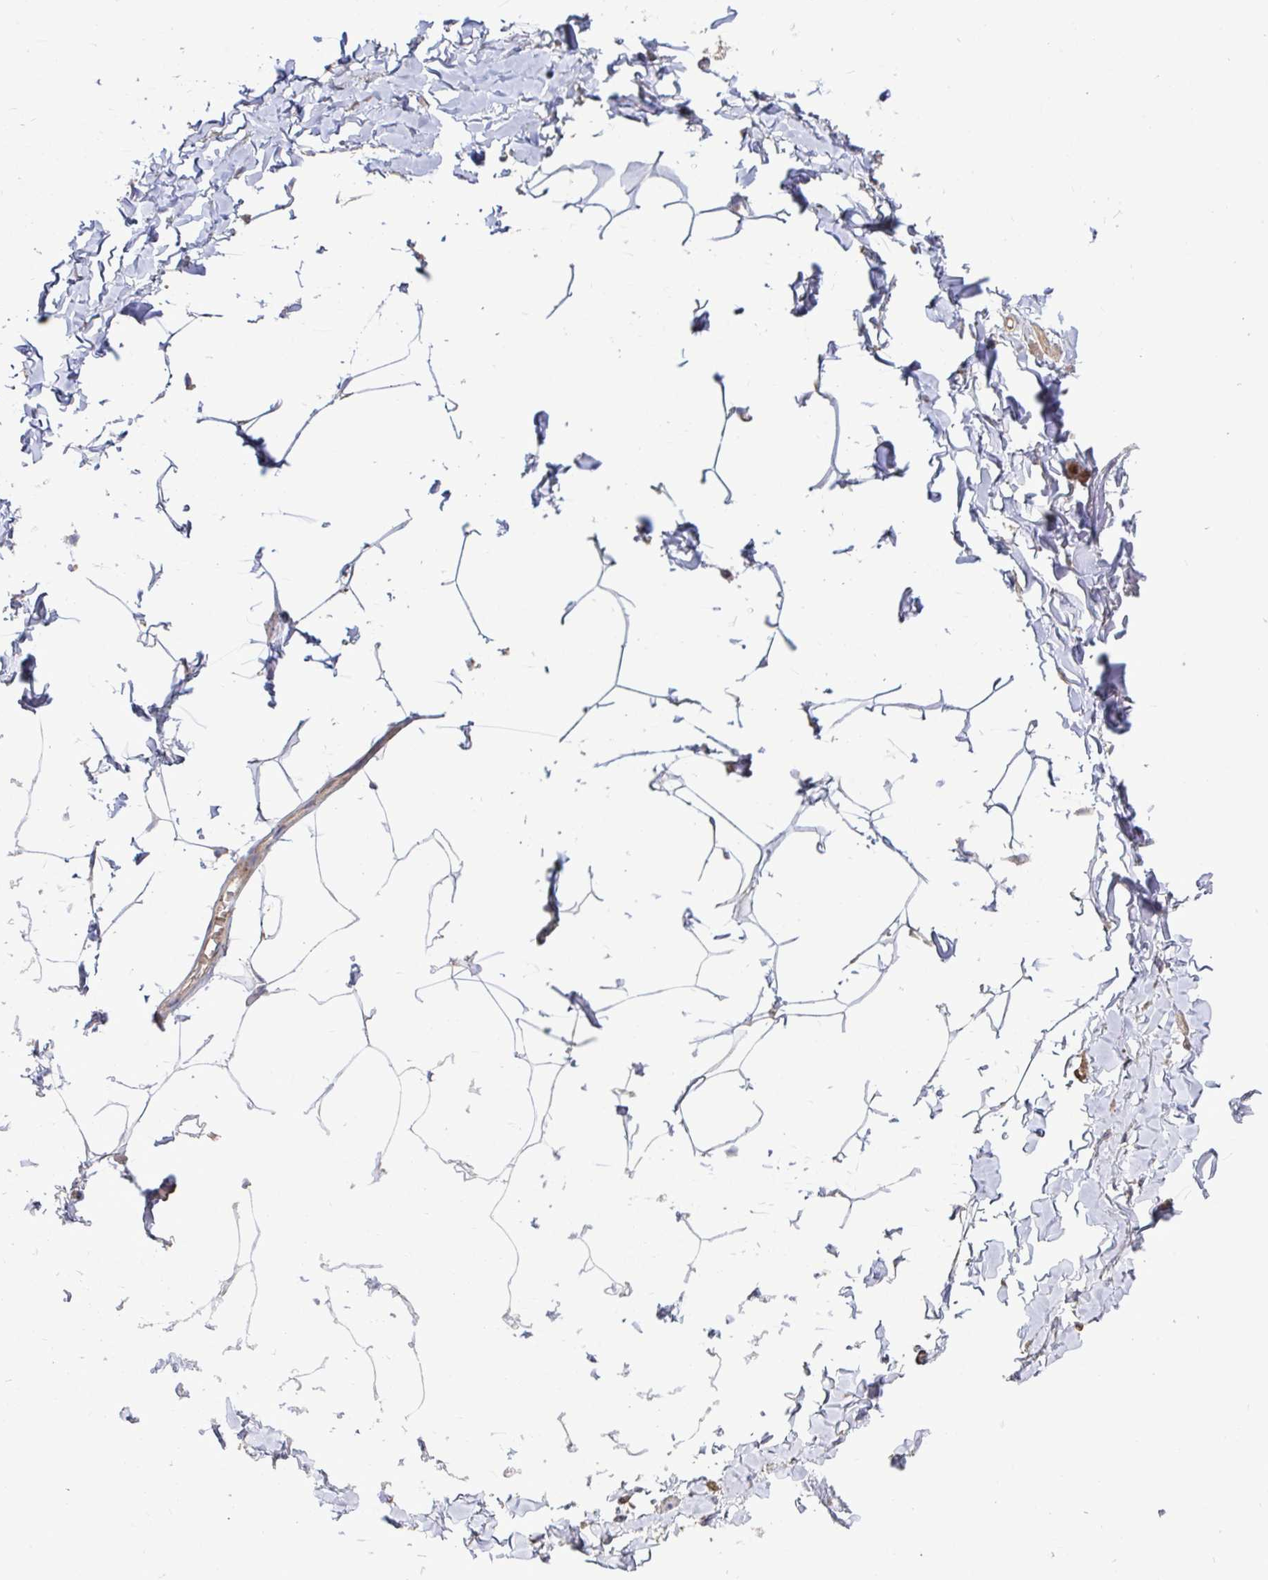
{"staining": {"intensity": "weak", "quantity": "25%-75%", "location": "cytoplasmic/membranous"}, "tissue": "adipose tissue", "cell_type": "Adipocytes", "image_type": "normal", "snomed": [{"axis": "morphology", "description": "Normal tissue, NOS"}, {"axis": "topography", "description": "Soft tissue"}, {"axis": "topography", "description": "Adipose tissue"}, {"axis": "topography", "description": "Vascular tissue"}, {"axis": "topography", "description": "Peripheral nerve tissue"}], "caption": "High-power microscopy captured an IHC histopathology image of benign adipose tissue, revealing weak cytoplasmic/membranous positivity in approximately 25%-75% of adipocytes. Immunohistochemistry (ihc) stains the protein of interest in brown and the nuclei are stained blue.", "gene": "SPRY1", "patient": {"sex": "male", "age": 29}}